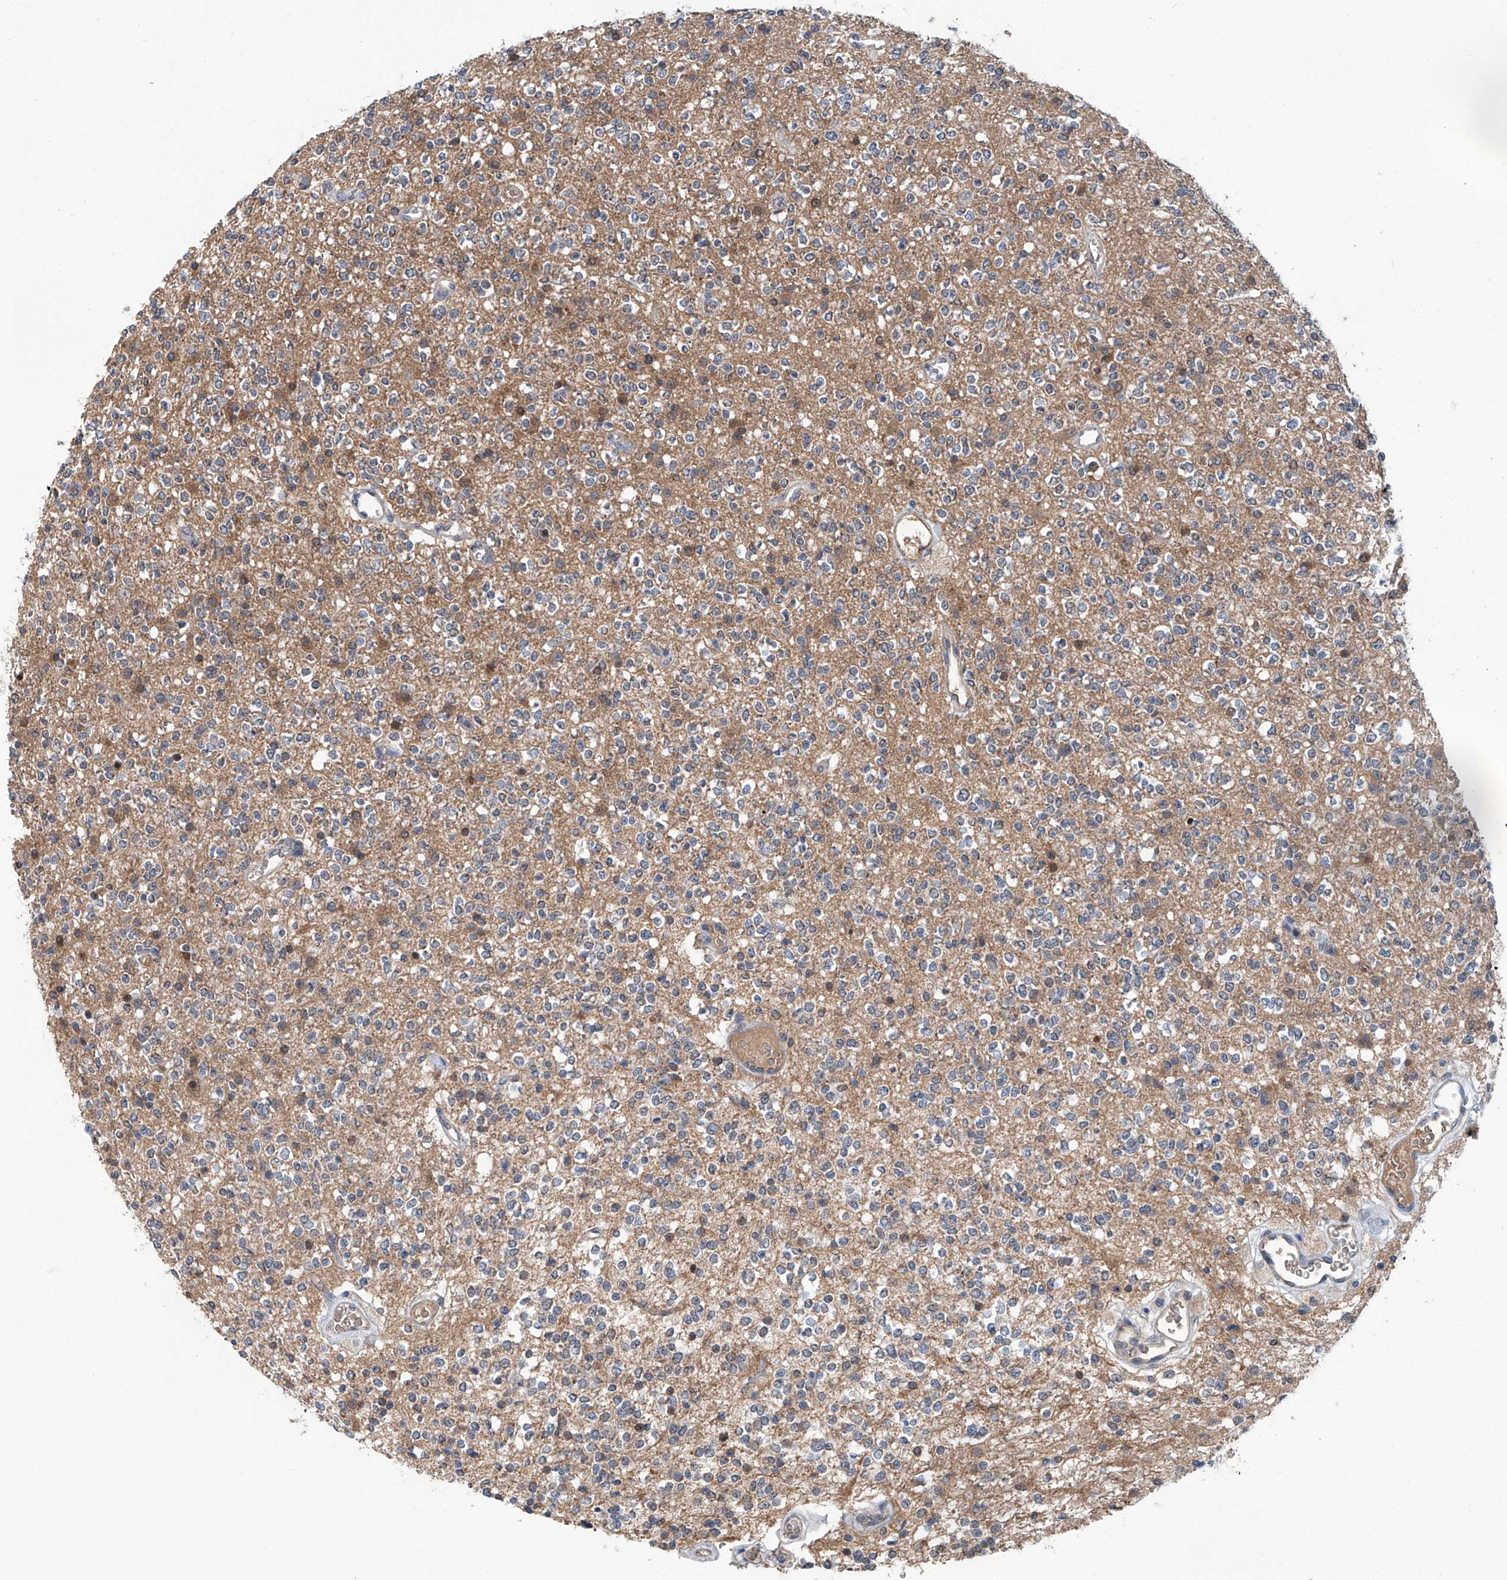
{"staining": {"intensity": "negative", "quantity": "none", "location": "none"}, "tissue": "glioma", "cell_type": "Tumor cells", "image_type": "cancer", "snomed": [{"axis": "morphology", "description": "Glioma, malignant, High grade"}, {"axis": "topography", "description": "Brain"}], "caption": "Immunohistochemistry (IHC) photomicrograph of high-grade glioma (malignant) stained for a protein (brown), which displays no positivity in tumor cells.", "gene": "CLK1", "patient": {"sex": "male", "age": 34}}